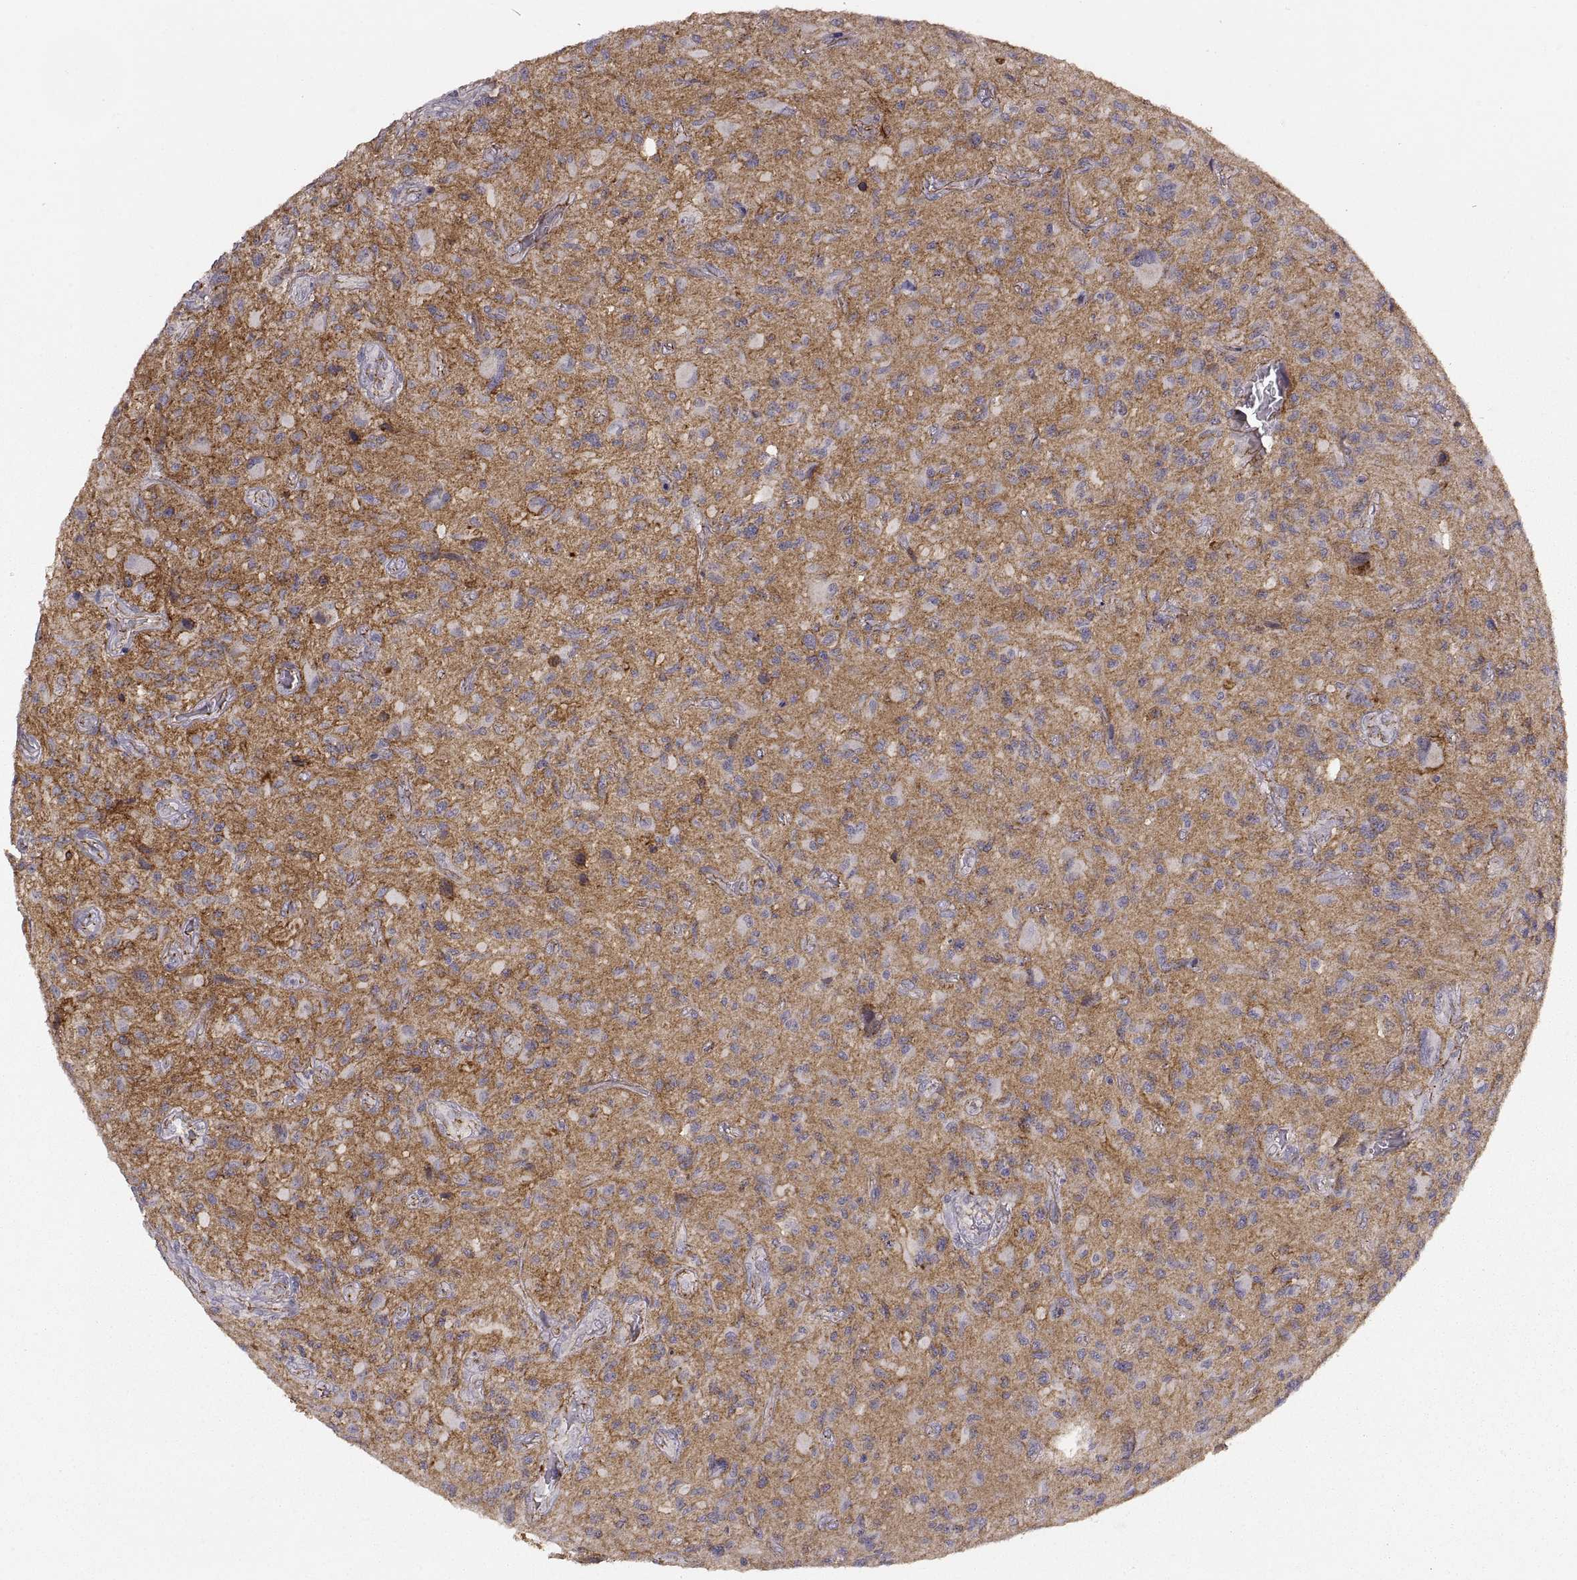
{"staining": {"intensity": "strong", "quantity": "25%-75%", "location": "cytoplasmic/membranous"}, "tissue": "glioma", "cell_type": "Tumor cells", "image_type": "cancer", "snomed": [{"axis": "morphology", "description": "Glioma, malignant, NOS"}, {"axis": "morphology", "description": "Glioma, malignant, High grade"}, {"axis": "topography", "description": "Brain"}], "caption": "DAB immunohistochemical staining of human malignant glioma reveals strong cytoplasmic/membranous protein expression in about 25%-75% of tumor cells. (Brightfield microscopy of DAB IHC at high magnification).", "gene": "CDH2", "patient": {"sex": "female", "age": 71}}